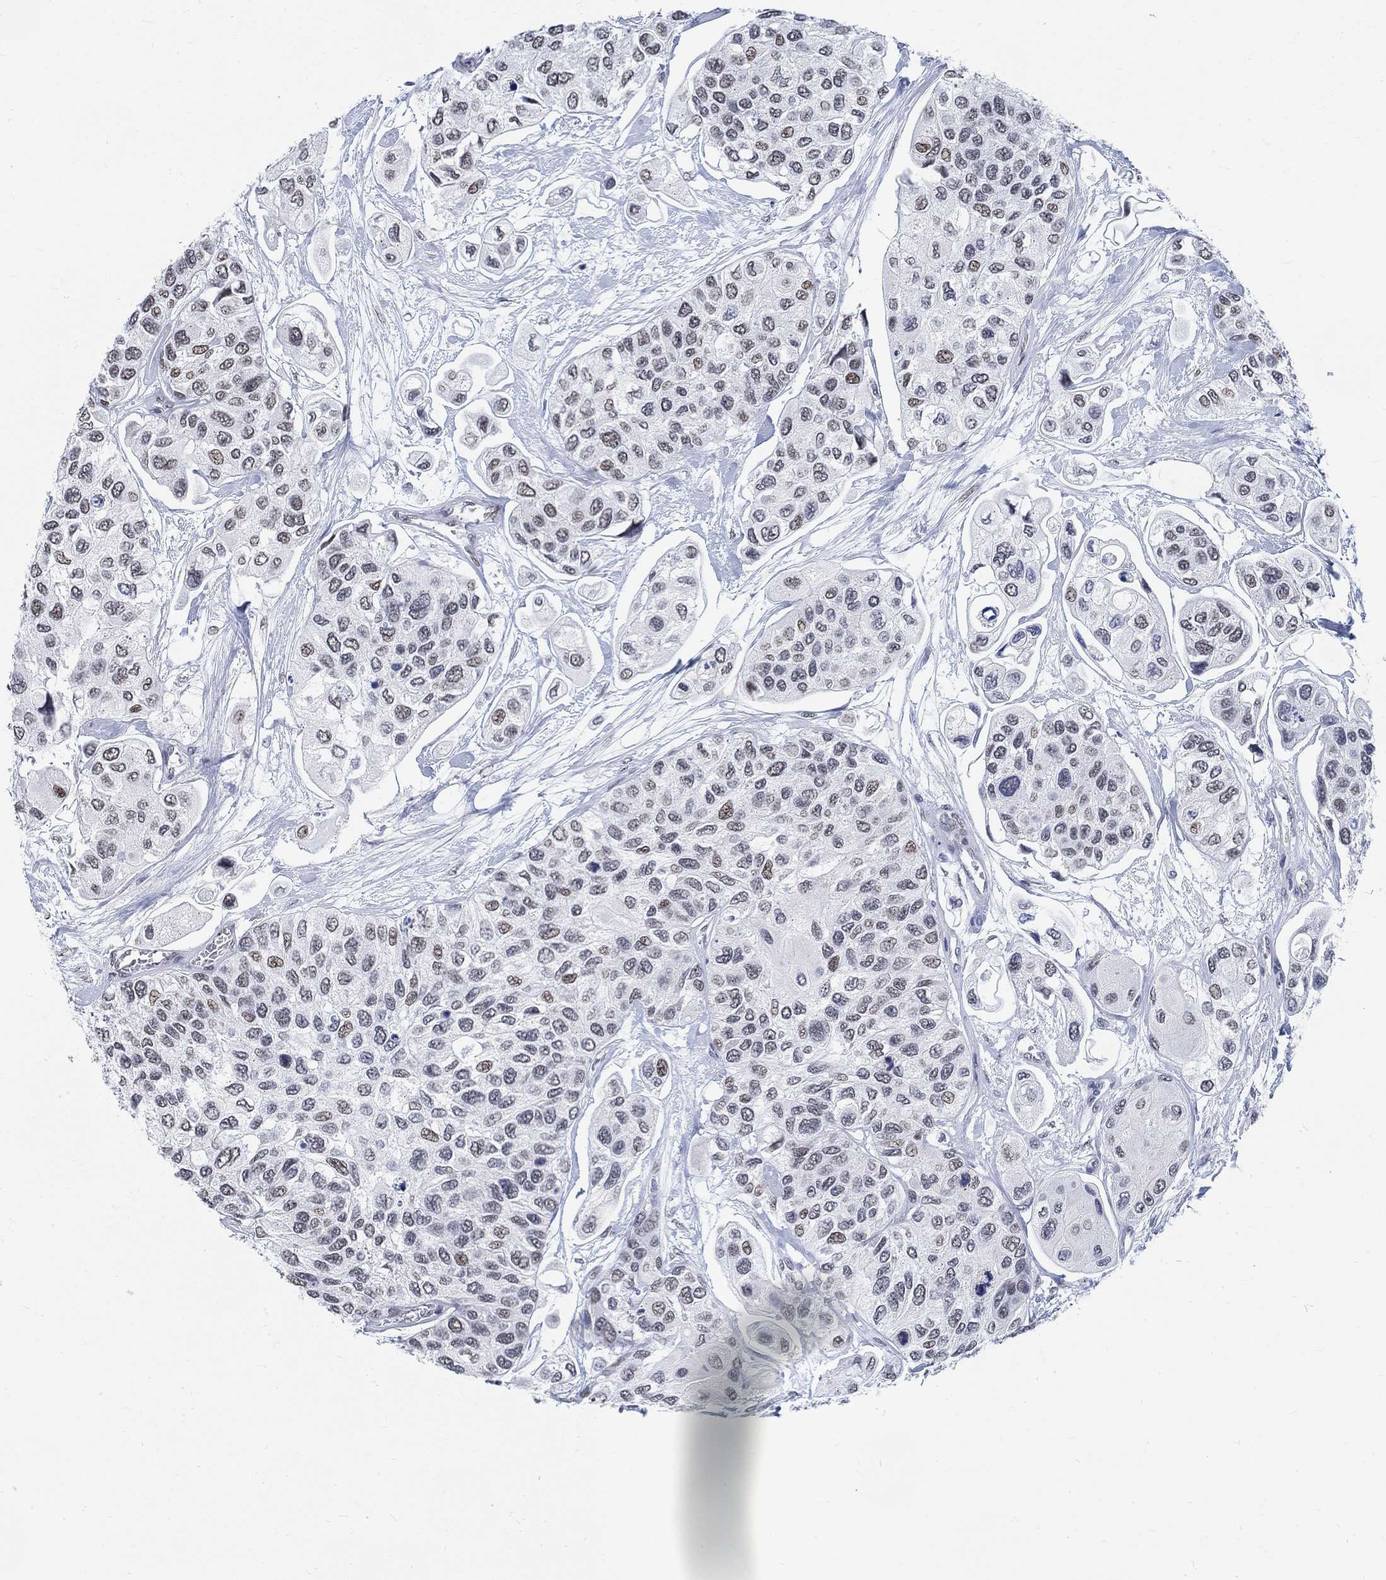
{"staining": {"intensity": "negative", "quantity": "none", "location": "none"}, "tissue": "urothelial cancer", "cell_type": "Tumor cells", "image_type": "cancer", "snomed": [{"axis": "morphology", "description": "Urothelial carcinoma, High grade"}, {"axis": "topography", "description": "Urinary bladder"}], "caption": "Tumor cells are negative for protein expression in human urothelial carcinoma (high-grade). The staining is performed using DAB (3,3'-diaminobenzidine) brown chromogen with nuclei counter-stained in using hematoxylin.", "gene": "KCNH8", "patient": {"sex": "male", "age": 77}}